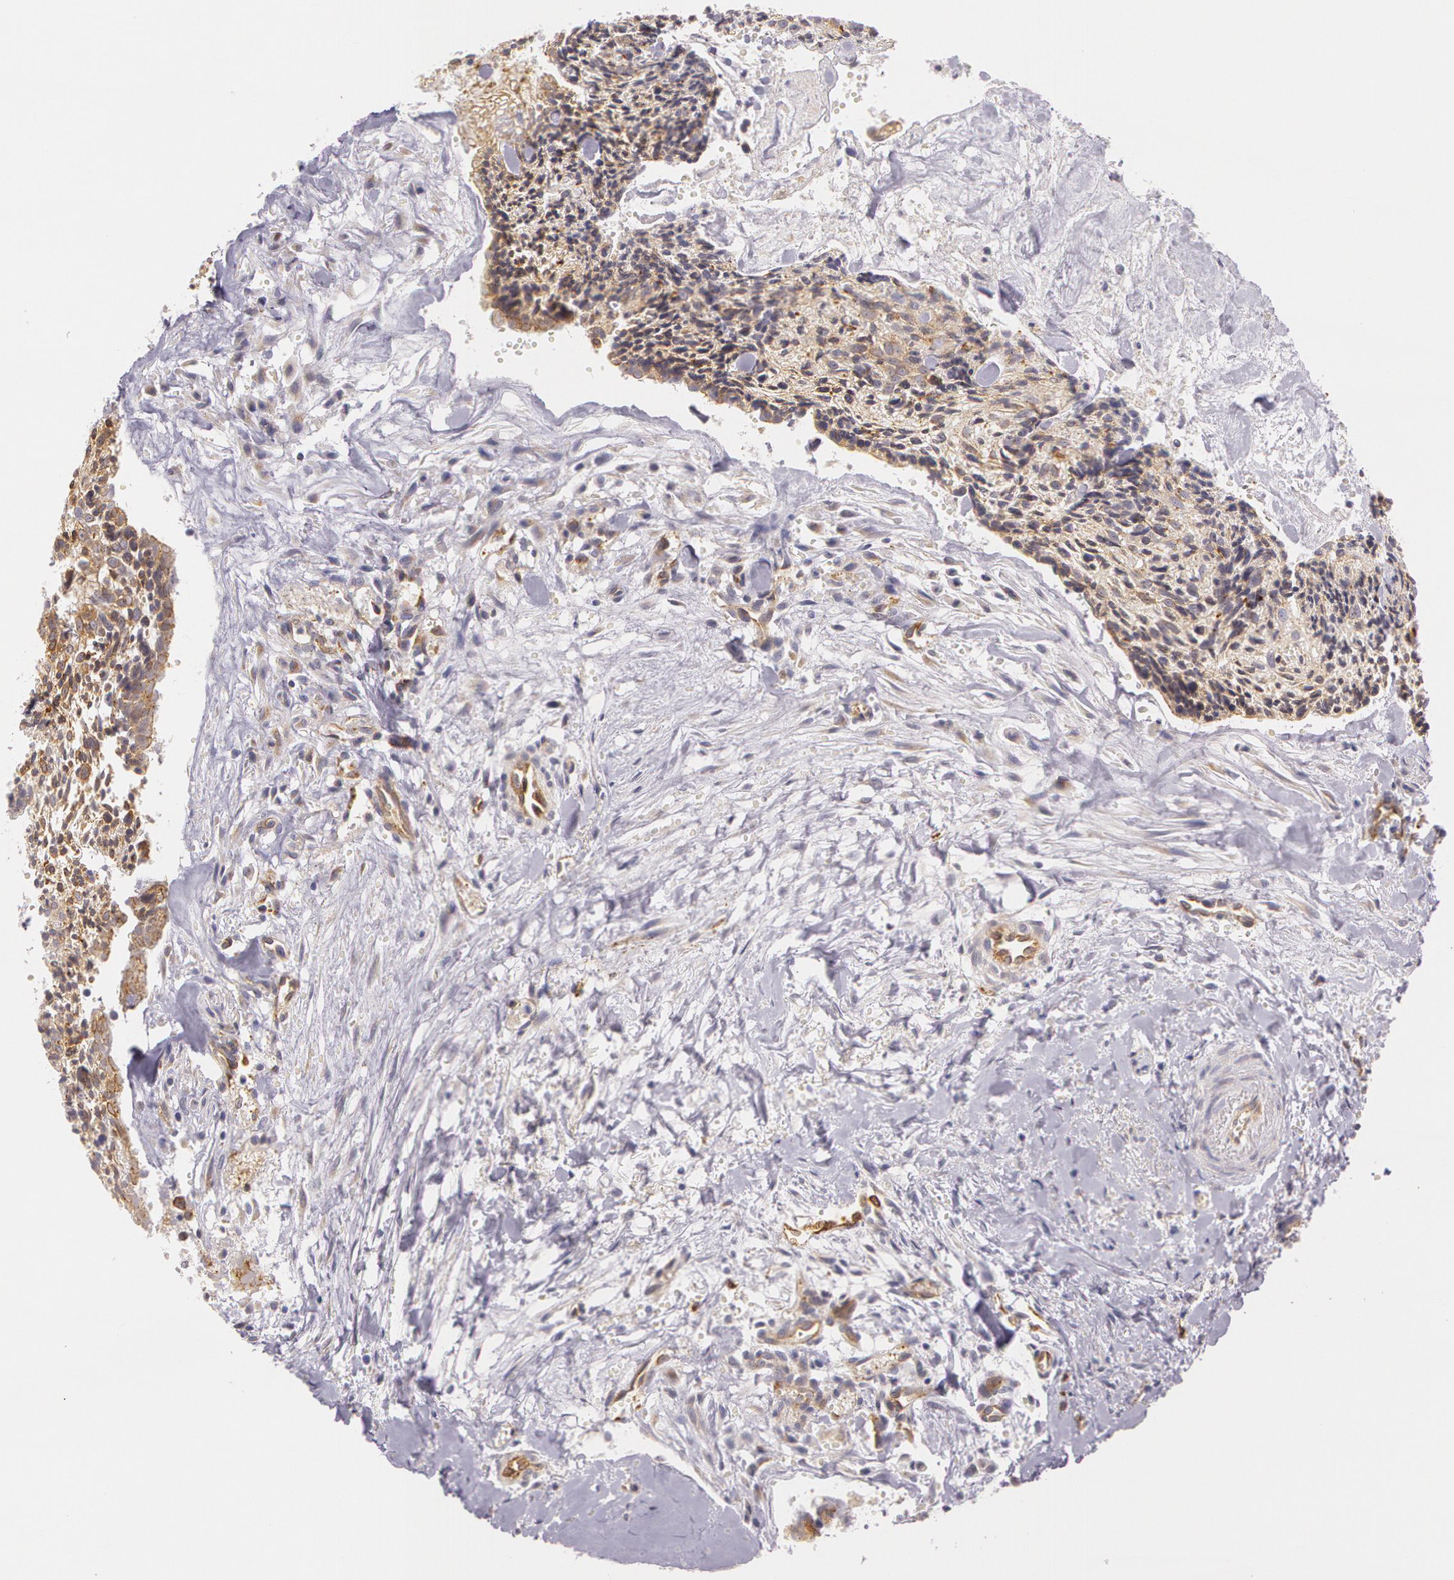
{"staining": {"intensity": "moderate", "quantity": ">75%", "location": "cytoplasmic/membranous"}, "tissue": "head and neck cancer", "cell_type": "Tumor cells", "image_type": "cancer", "snomed": [{"axis": "morphology", "description": "Squamous cell carcinoma, NOS"}, {"axis": "topography", "description": "Salivary gland"}, {"axis": "topography", "description": "Head-Neck"}], "caption": "Head and neck cancer stained with a protein marker exhibits moderate staining in tumor cells.", "gene": "APP", "patient": {"sex": "male", "age": 70}}